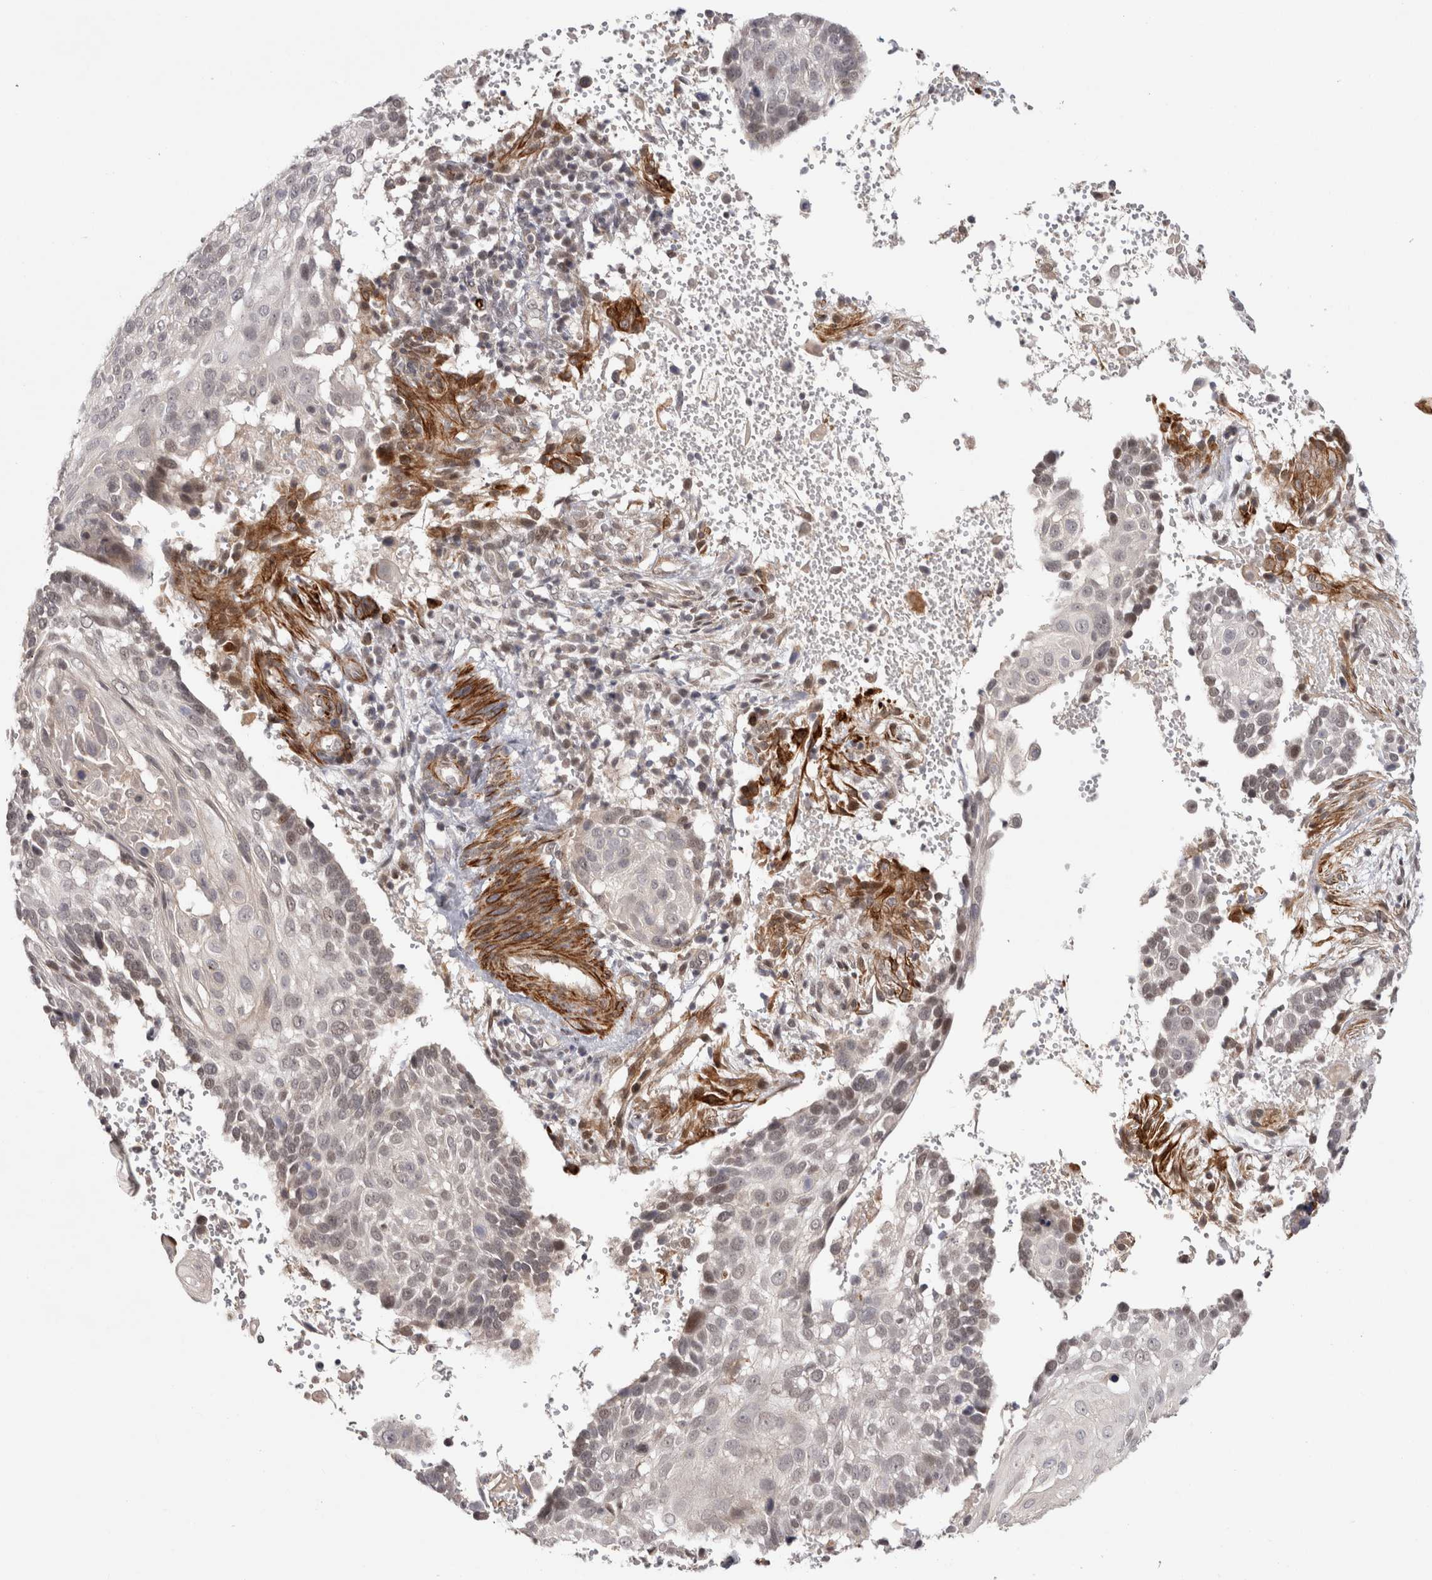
{"staining": {"intensity": "weak", "quantity": "<25%", "location": "cytoplasmic/membranous,nuclear"}, "tissue": "cervical cancer", "cell_type": "Tumor cells", "image_type": "cancer", "snomed": [{"axis": "morphology", "description": "Squamous cell carcinoma, NOS"}, {"axis": "topography", "description": "Cervix"}], "caption": "An immunohistochemistry (IHC) image of cervical cancer is shown. There is no staining in tumor cells of cervical cancer. (Brightfield microscopy of DAB immunohistochemistry at high magnification).", "gene": "ZNF318", "patient": {"sex": "female", "age": 74}}